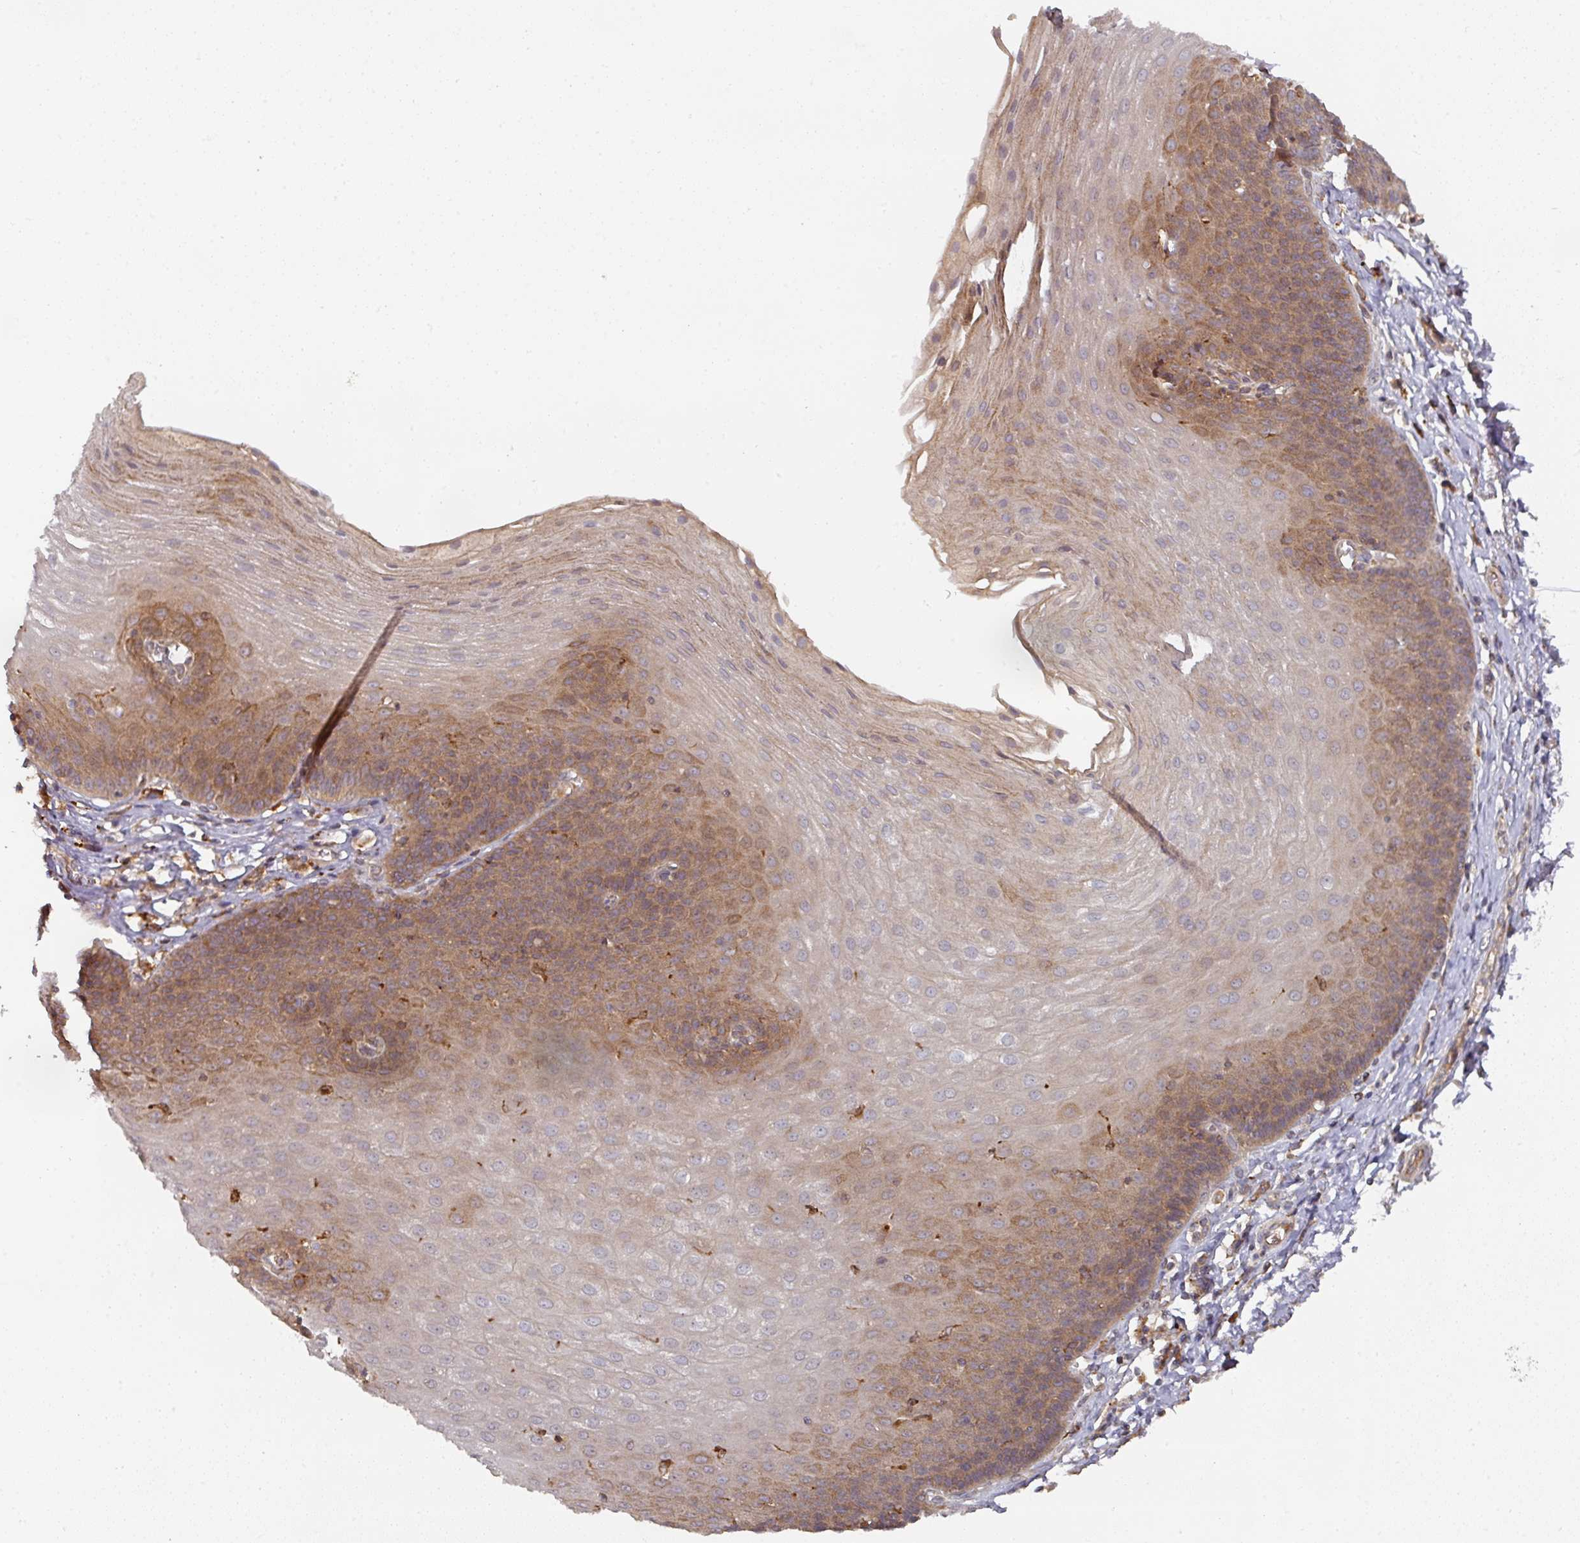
{"staining": {"intensity": "moderate", "quantity": "25%-75%", "location": "cytoplasmic/membranous"}, "tissue": "esophagus", "cell_type": "Squamous epithelial cells", "image_type": "normal", "snomed": [{"axis": "morphology", "description": "Normal tissue, NOS"}, {"axis": "topography", "description": "Esophagus"}], "caption": "Moderate cytoplasmic/membranous staining is present in approximately 25%-75% of squamous epithelial cells in benign esophagus. Immunohistochemistry stains the protein in brown and the nuclei are stained blue.", "gene": "CEP95", "patient": {"sex": "female", "age": 81}}